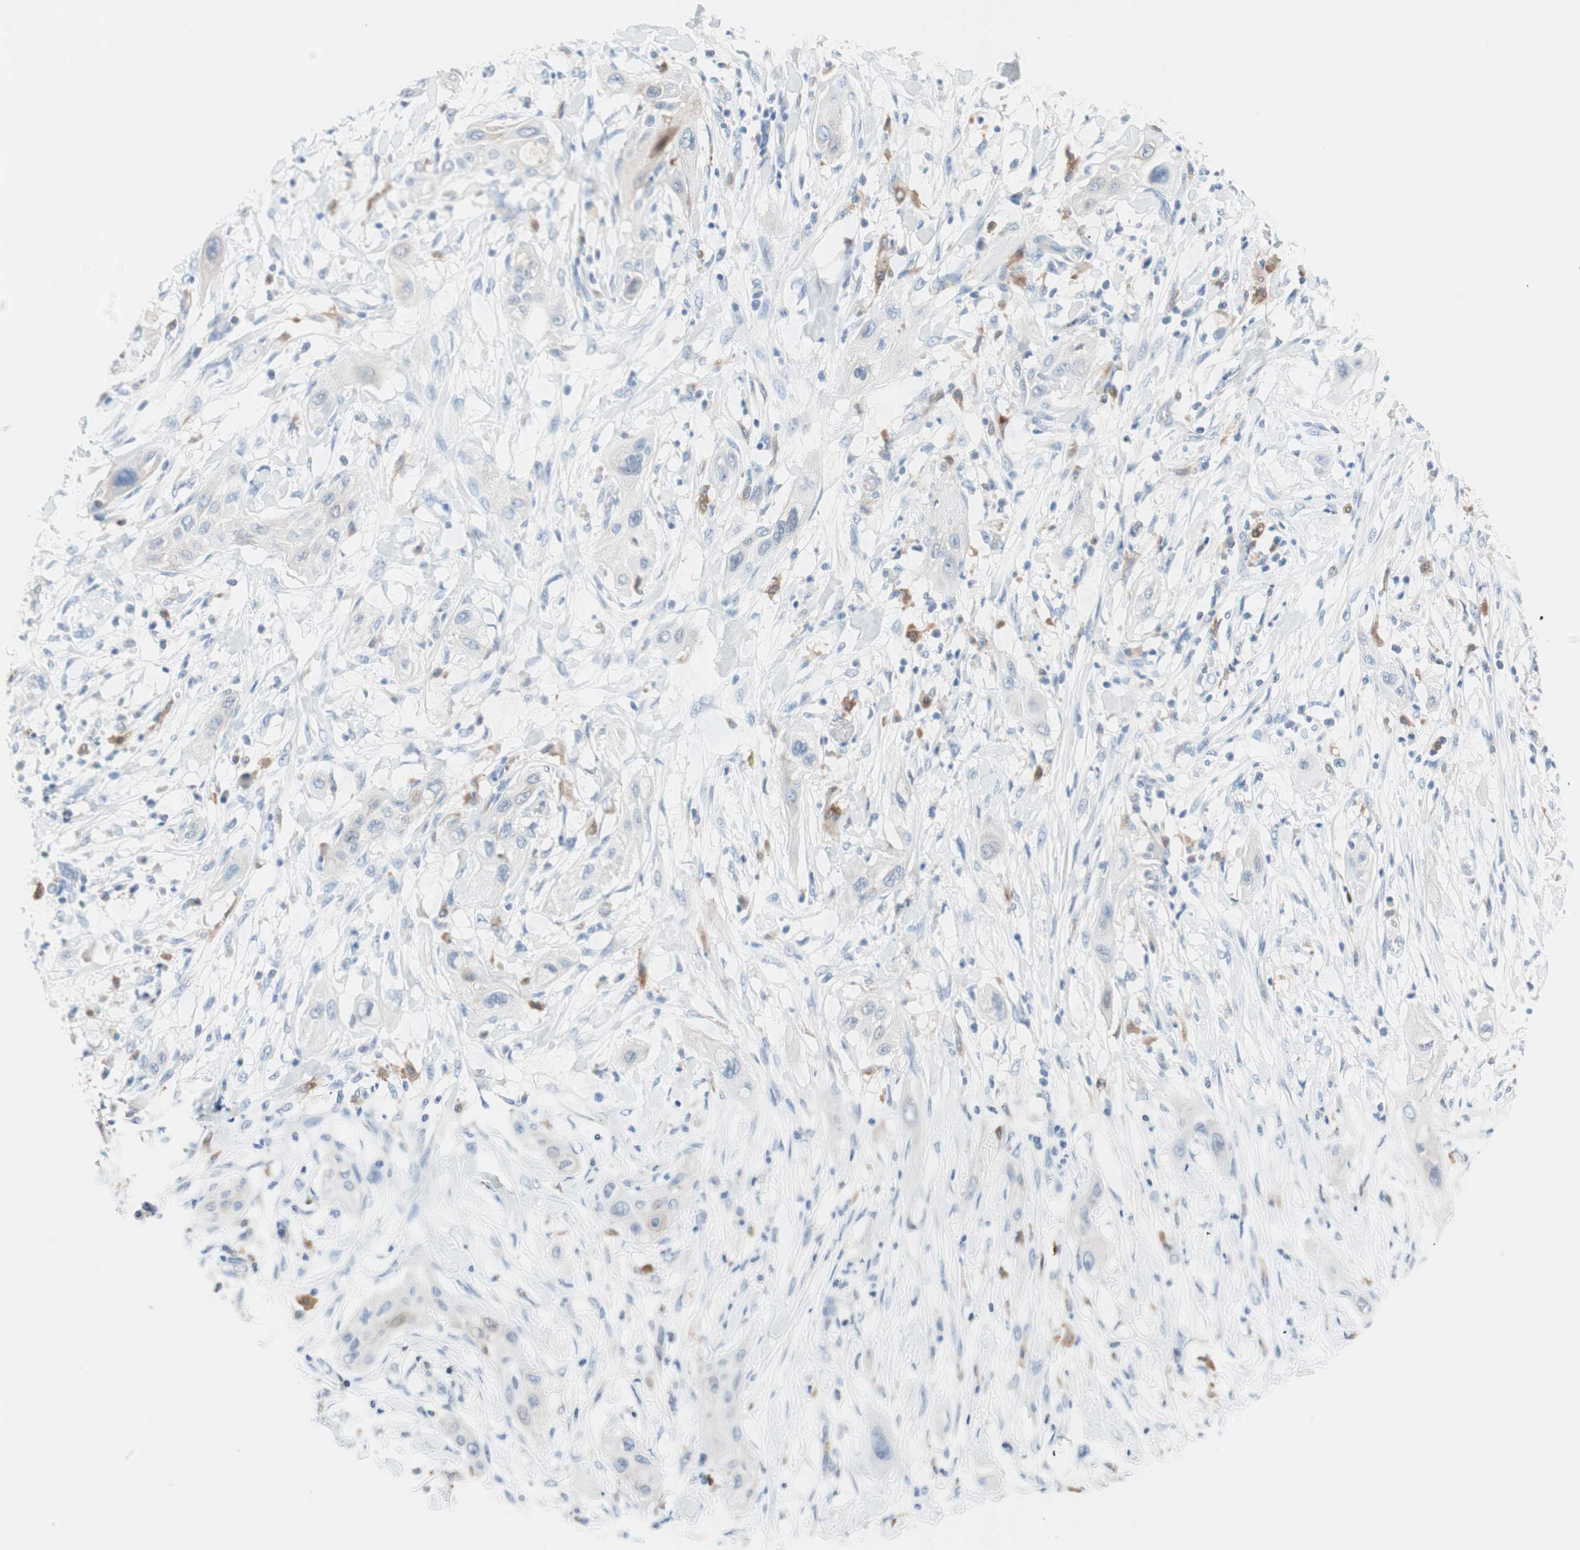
{"staining": {"intensity": "negative", "quantity": "none", "location": "none"}, "tissue": "lung cancer", "cell_type": "Tumor cells", "image_type": "cancer", "snomed": [{"axis": "morphology", "description": "Squamous cell carcinoma, NOS"}, {"axis": "topography", "description": "Lung"}], "caption": "Protein analysis of lung squamous cell carcinoma demonstrates no significant staining in tumor cells. Brightfield microscopy of immunohistochemistry stained with DAB (3,3'-diaminobenzidine) (brown) and hematoxylin (blue), captured at high magnification.", "gene": "GLUL", "patient": {"sex": "female", "age": 47}}